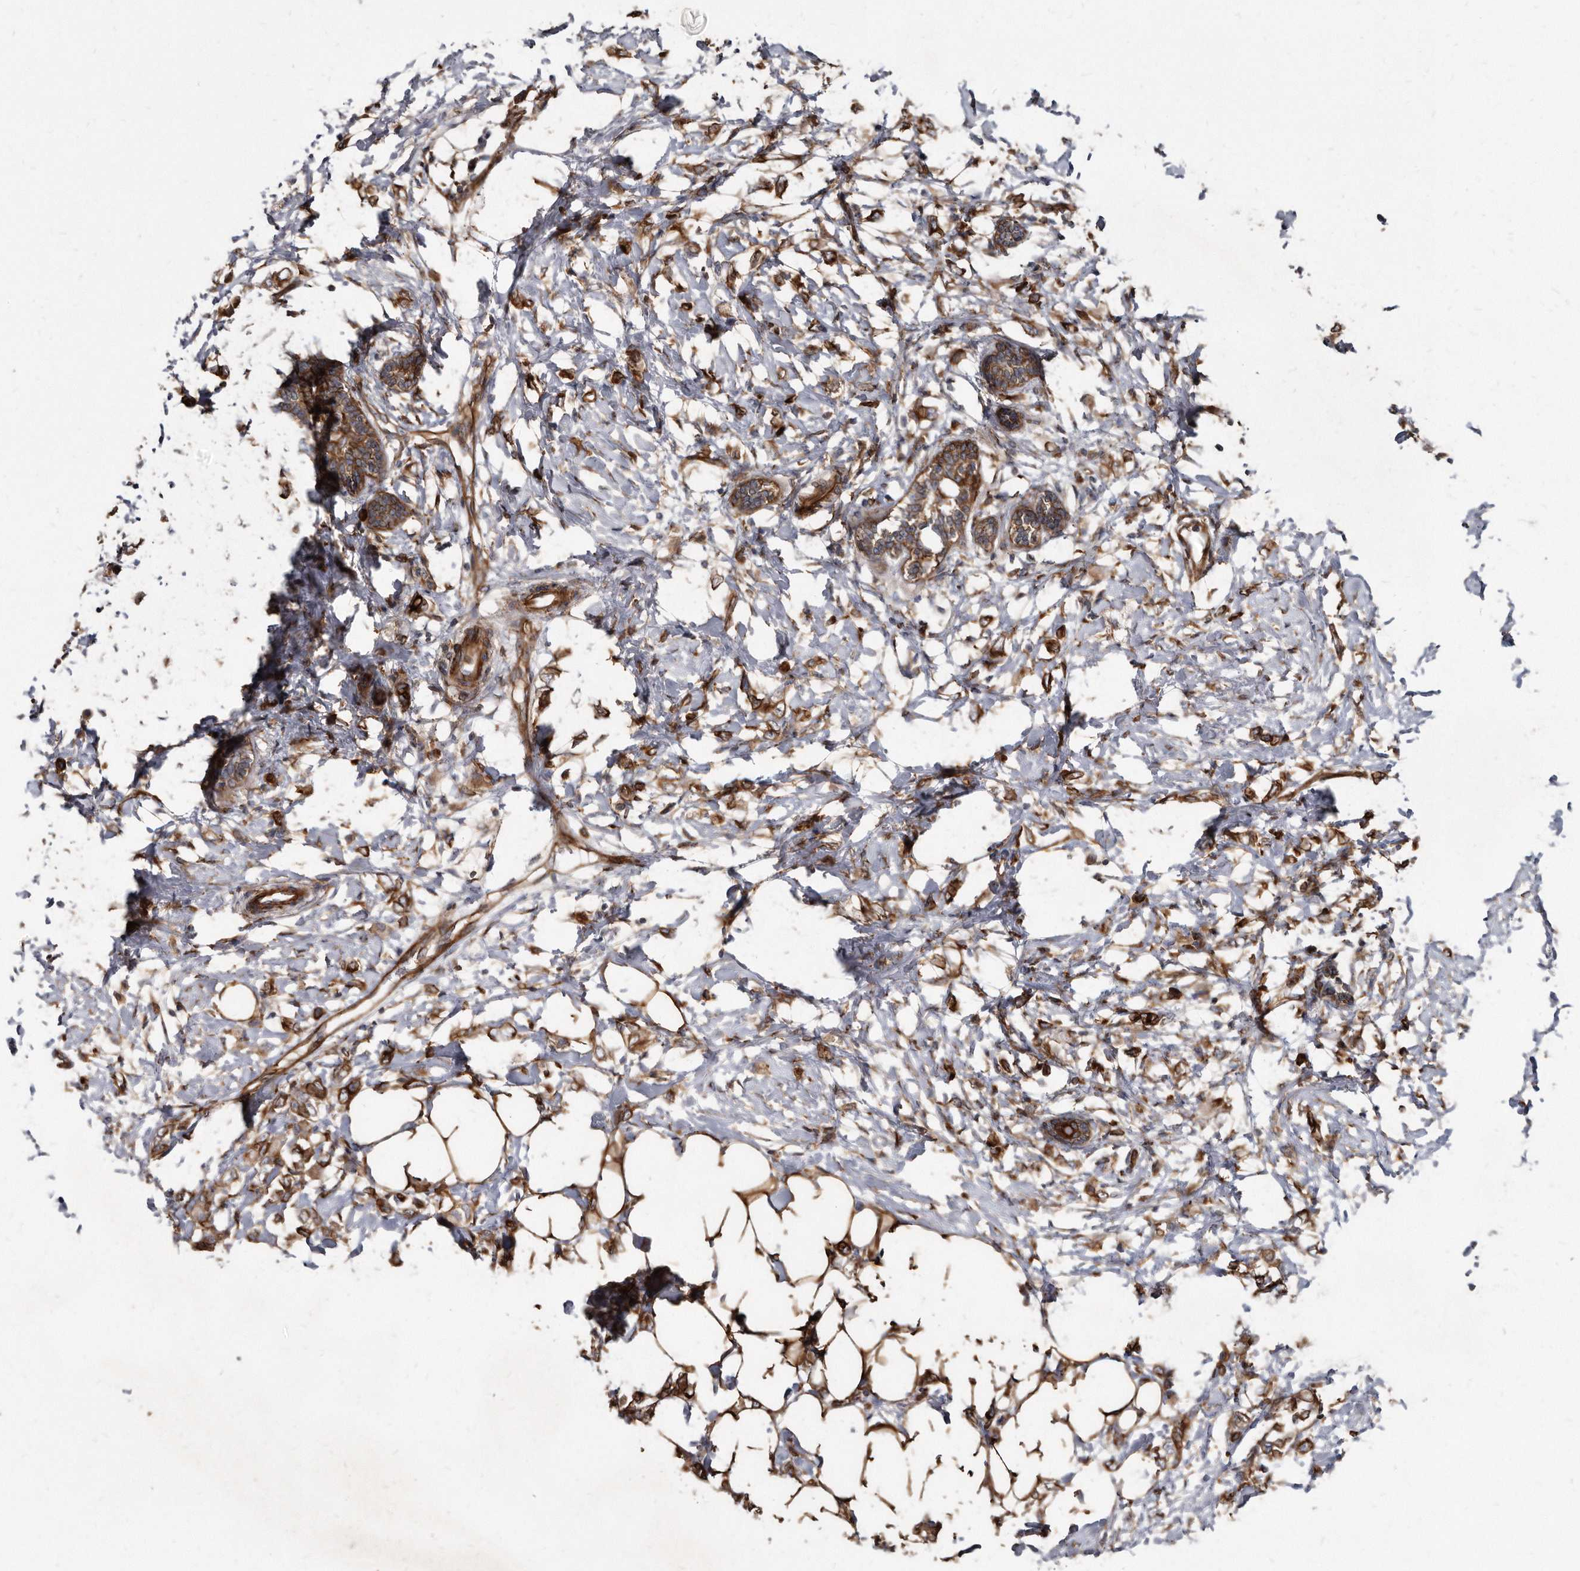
{"staining": {"intensity": "moderate", "quantity": ">75%", "location": "cytoplasmic/membranous"}, "tissue": "breast cancer", "cell_type": "Tumor cells", "image_type": "cancer", "snomed": [{"axis": "morphology", "description": "Normal tissue, NOS"}, {"axis": "morphology", "description": "Lobular carcinoma"}, {"axis": "topography", "description": "Breast"}], "caption": "This is an image of immunohistochemistry staining of breast cancer, which shows moderate expression in the cytoplasmic/membranous of tumor cells.", "gene": "KCTD20", "patient": {"sex": "female", "age": 47}}